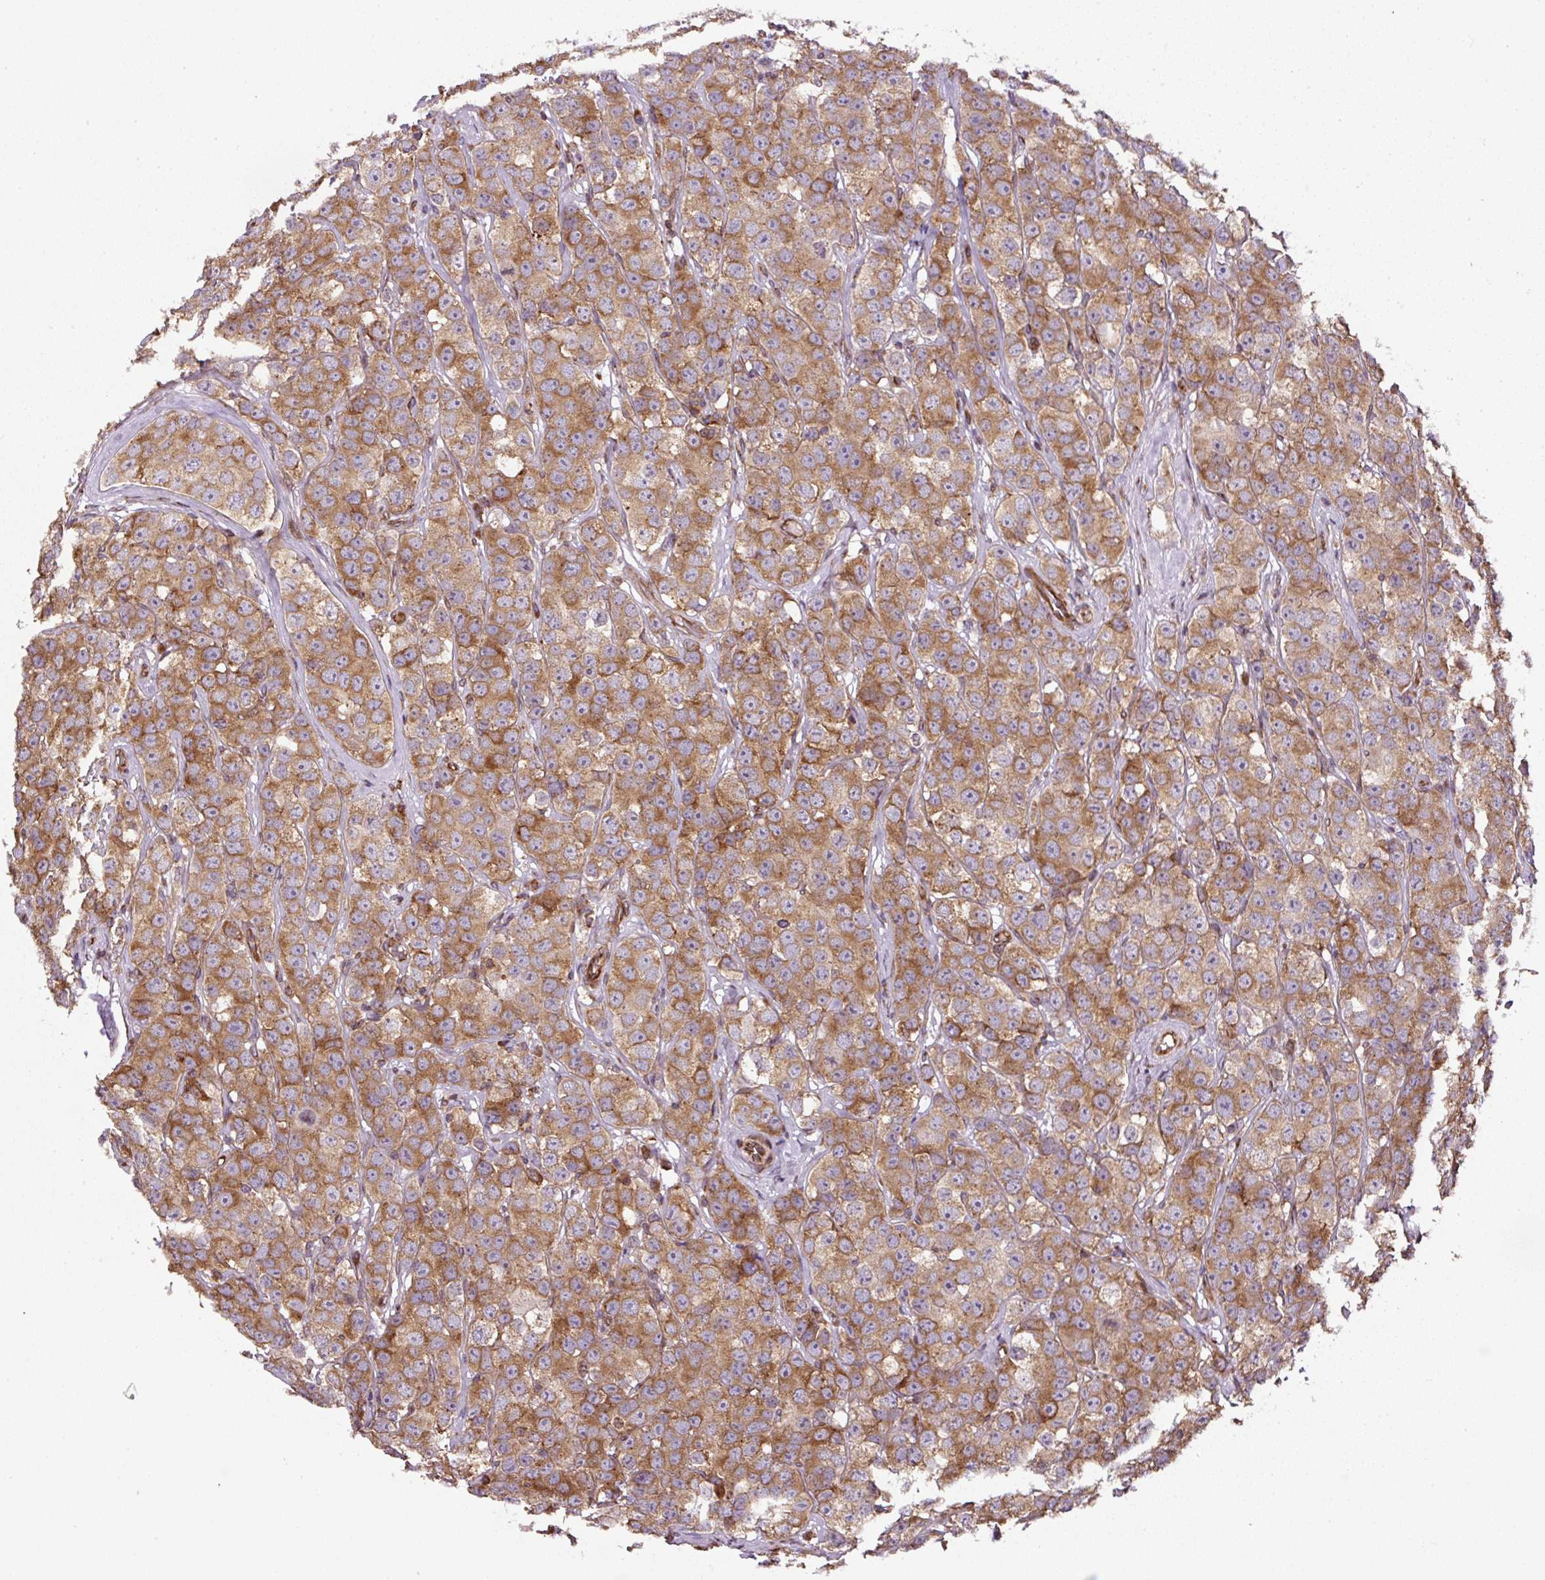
{"staining": {"intensity": "moderate", "quantity": ">75%", "location": "cytoplasmic/membranous"}, "tissue": "testis cancer", "cell_type": "Tumor cells", "image_type": "cancer", "snomed": [{"axis": "morphology", "description": "Seminoma, NOS"}, {"axis": "topography", "description": "Testis"}], "caption": "The immunohistochemical stain shows moderate cytoplasmic/membranous staining in tumor cells of testis cancer (seminoma) tissue.", "gene": "KDM4E", "patient": {"sex": "male", "age": 28}}